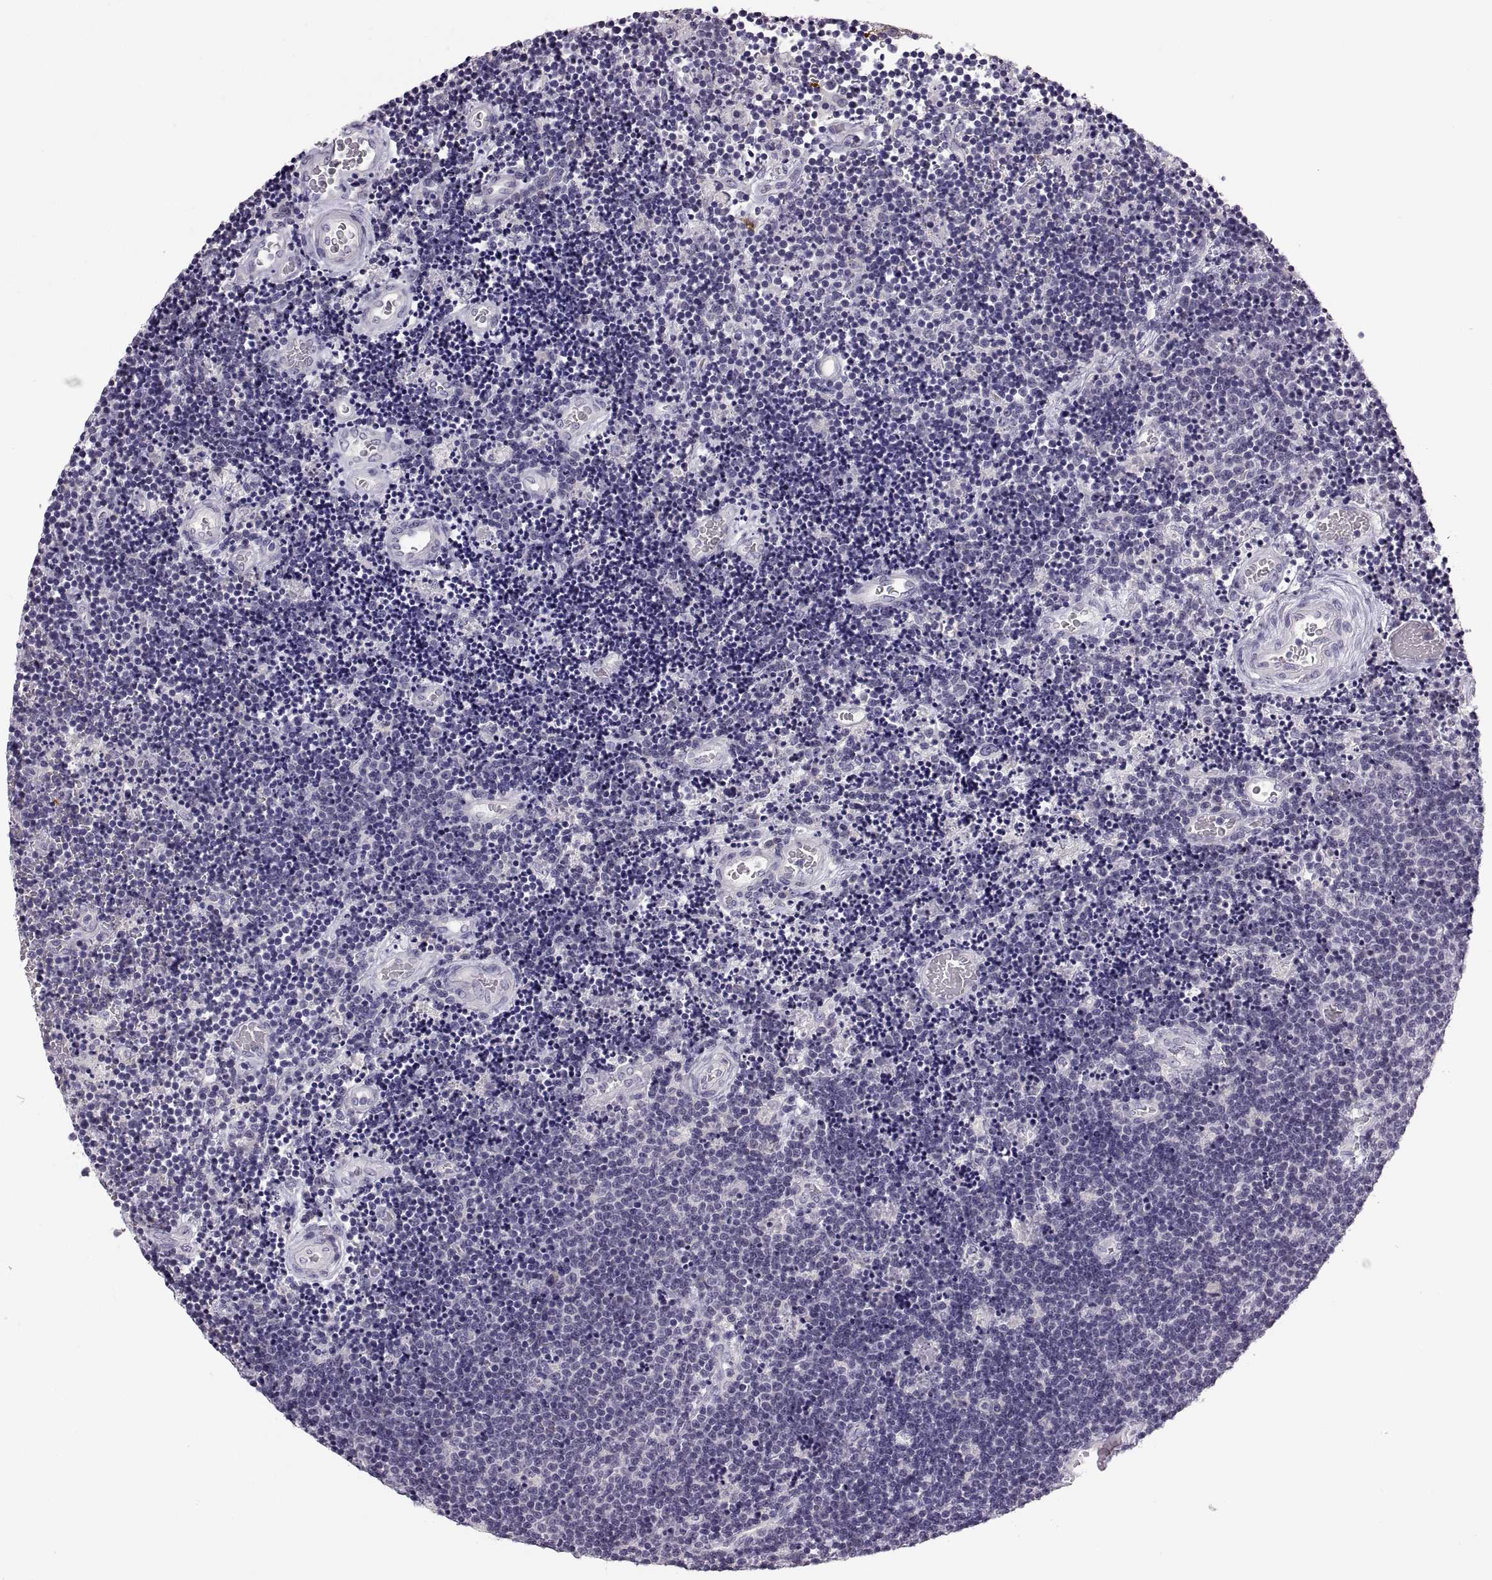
{"staining": {"intensity": "negative", "quantity": "none", "location": "none"}, "tissue": "lymphoma", "cell_type": "Tumor cells", "image_type": "cancer", "snomed": [{"axis": "morphology", "description": "Malignant lymphoma, non-Hodgkin's type, Low grade"}, {"axis": "topography", "description": "Brain"}], "caption": "Photomicrograph shows no protein staining in tumor cells of low-grade malignant lymphoma, non-Hodgkin's type tissue.", "gene": "MAGEB18", "patient": {"sex": "female", "age": 66}}